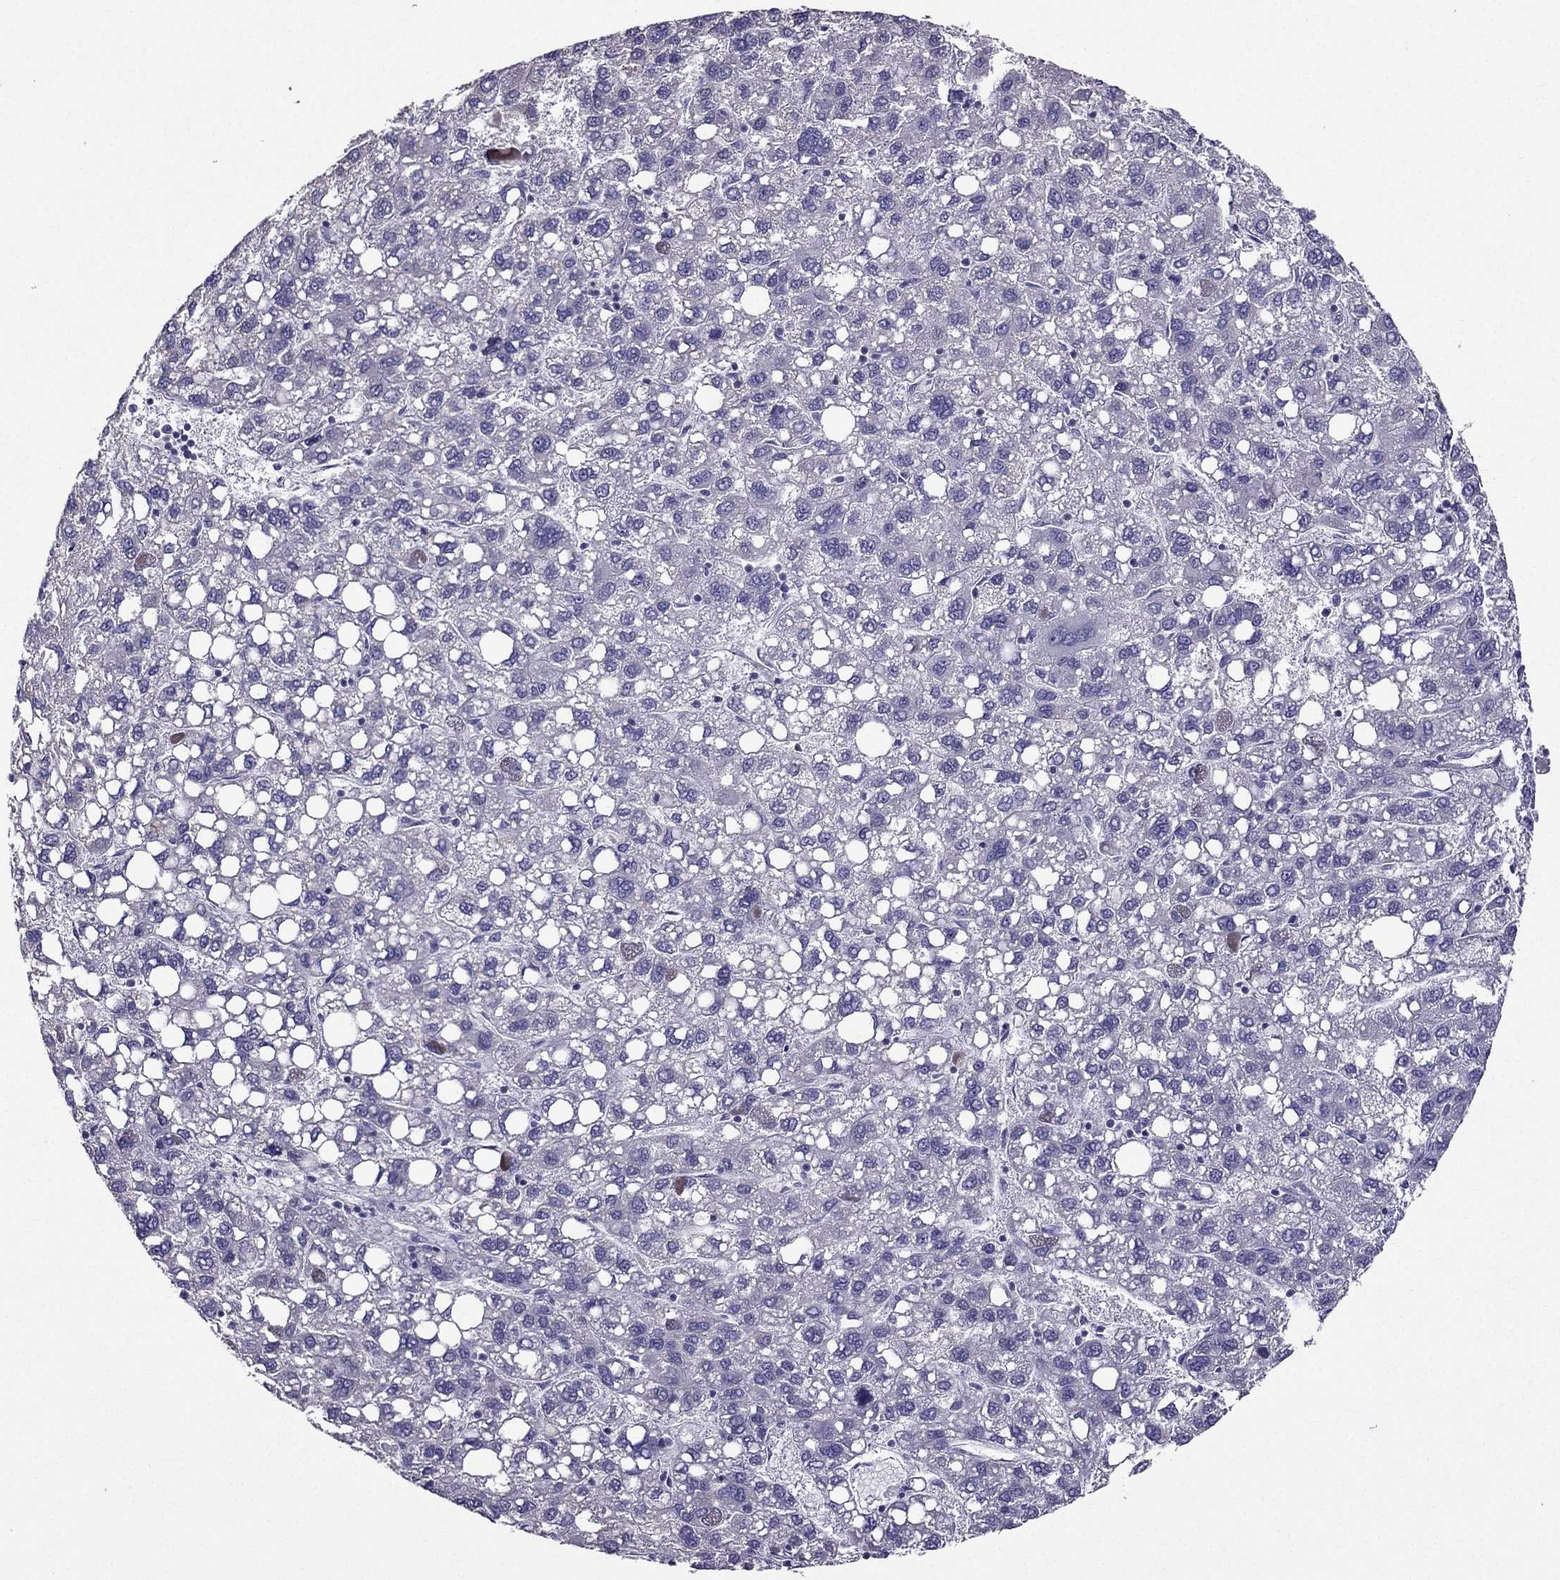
{"staining": {"intensity": "negative", "quantity": "none", "location": "none"}, "tissue": "liver cancer", "cell_type": "Tumor cells", "image_type": "cancer", "snomed": [{"axis": "morphology", "description": "Carcinoma, Hepatocellular, NOS"}, {"axis": "topography", "description": "Liver"}], "caption": "Protein analysis of liver hepatocellular carcinoma reveals no significant expression in tumor cells.", "gene": "AAK1", "patient": {"sex": "female", "age": 82}}